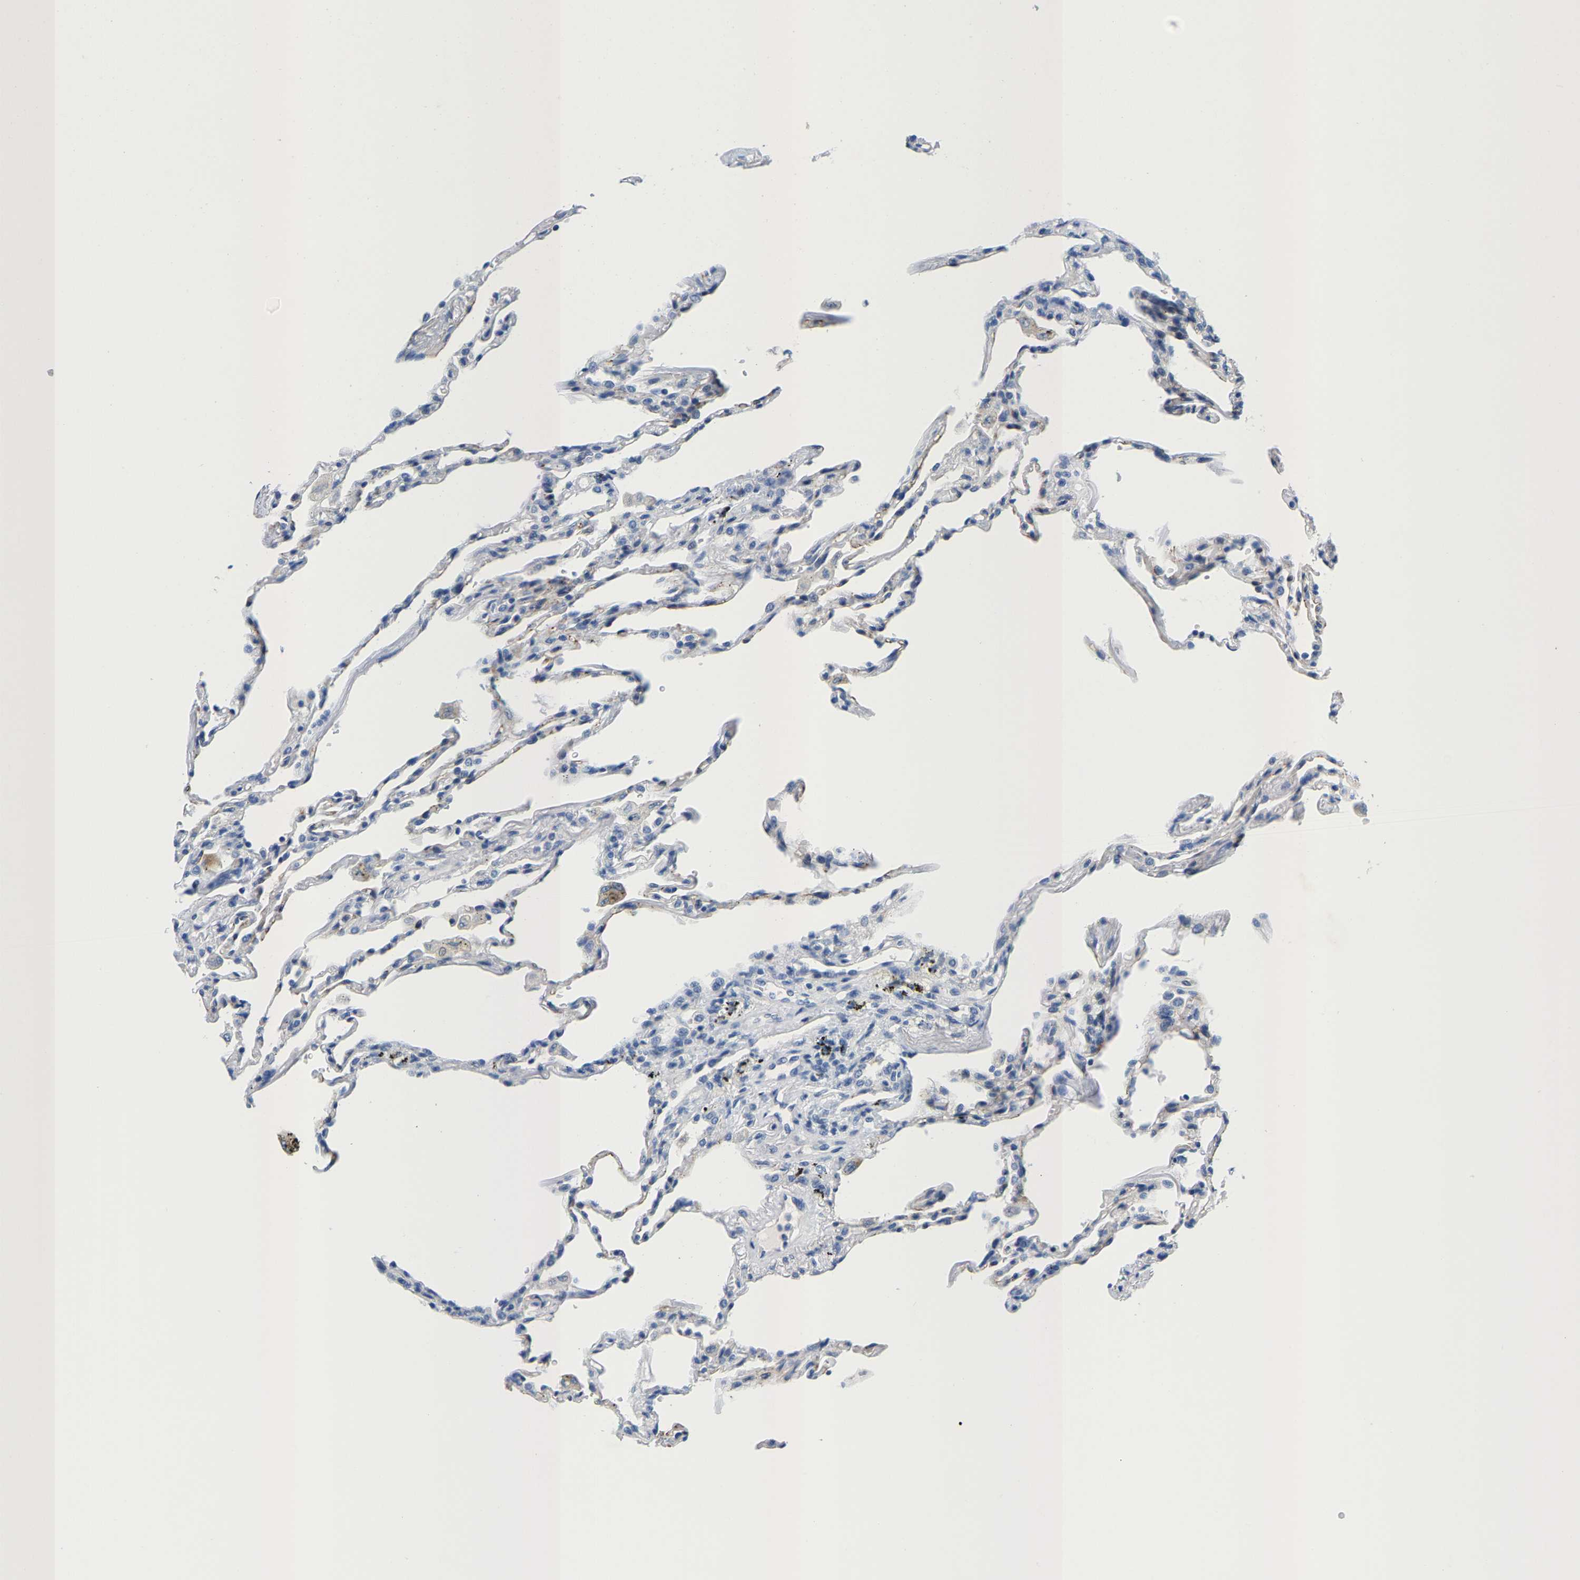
{"staining": {"intensity": "negative", "quantity": "none", "location": "none"}, "tissue": "lung", "cell_type": "Alveolar cells", "image_type": "normal", "snomed": [{"axis": "morphology", "description": "Normal tissue, NOS"}, {"axis": "topography", "description": "Lung"}], "caption": "This is an immunohistochemistry histopathology image of benign lung. There is no positivity in alveolar cells.", "gene": "KLHL1", "patient": {"sex": "male", "age": 59}}